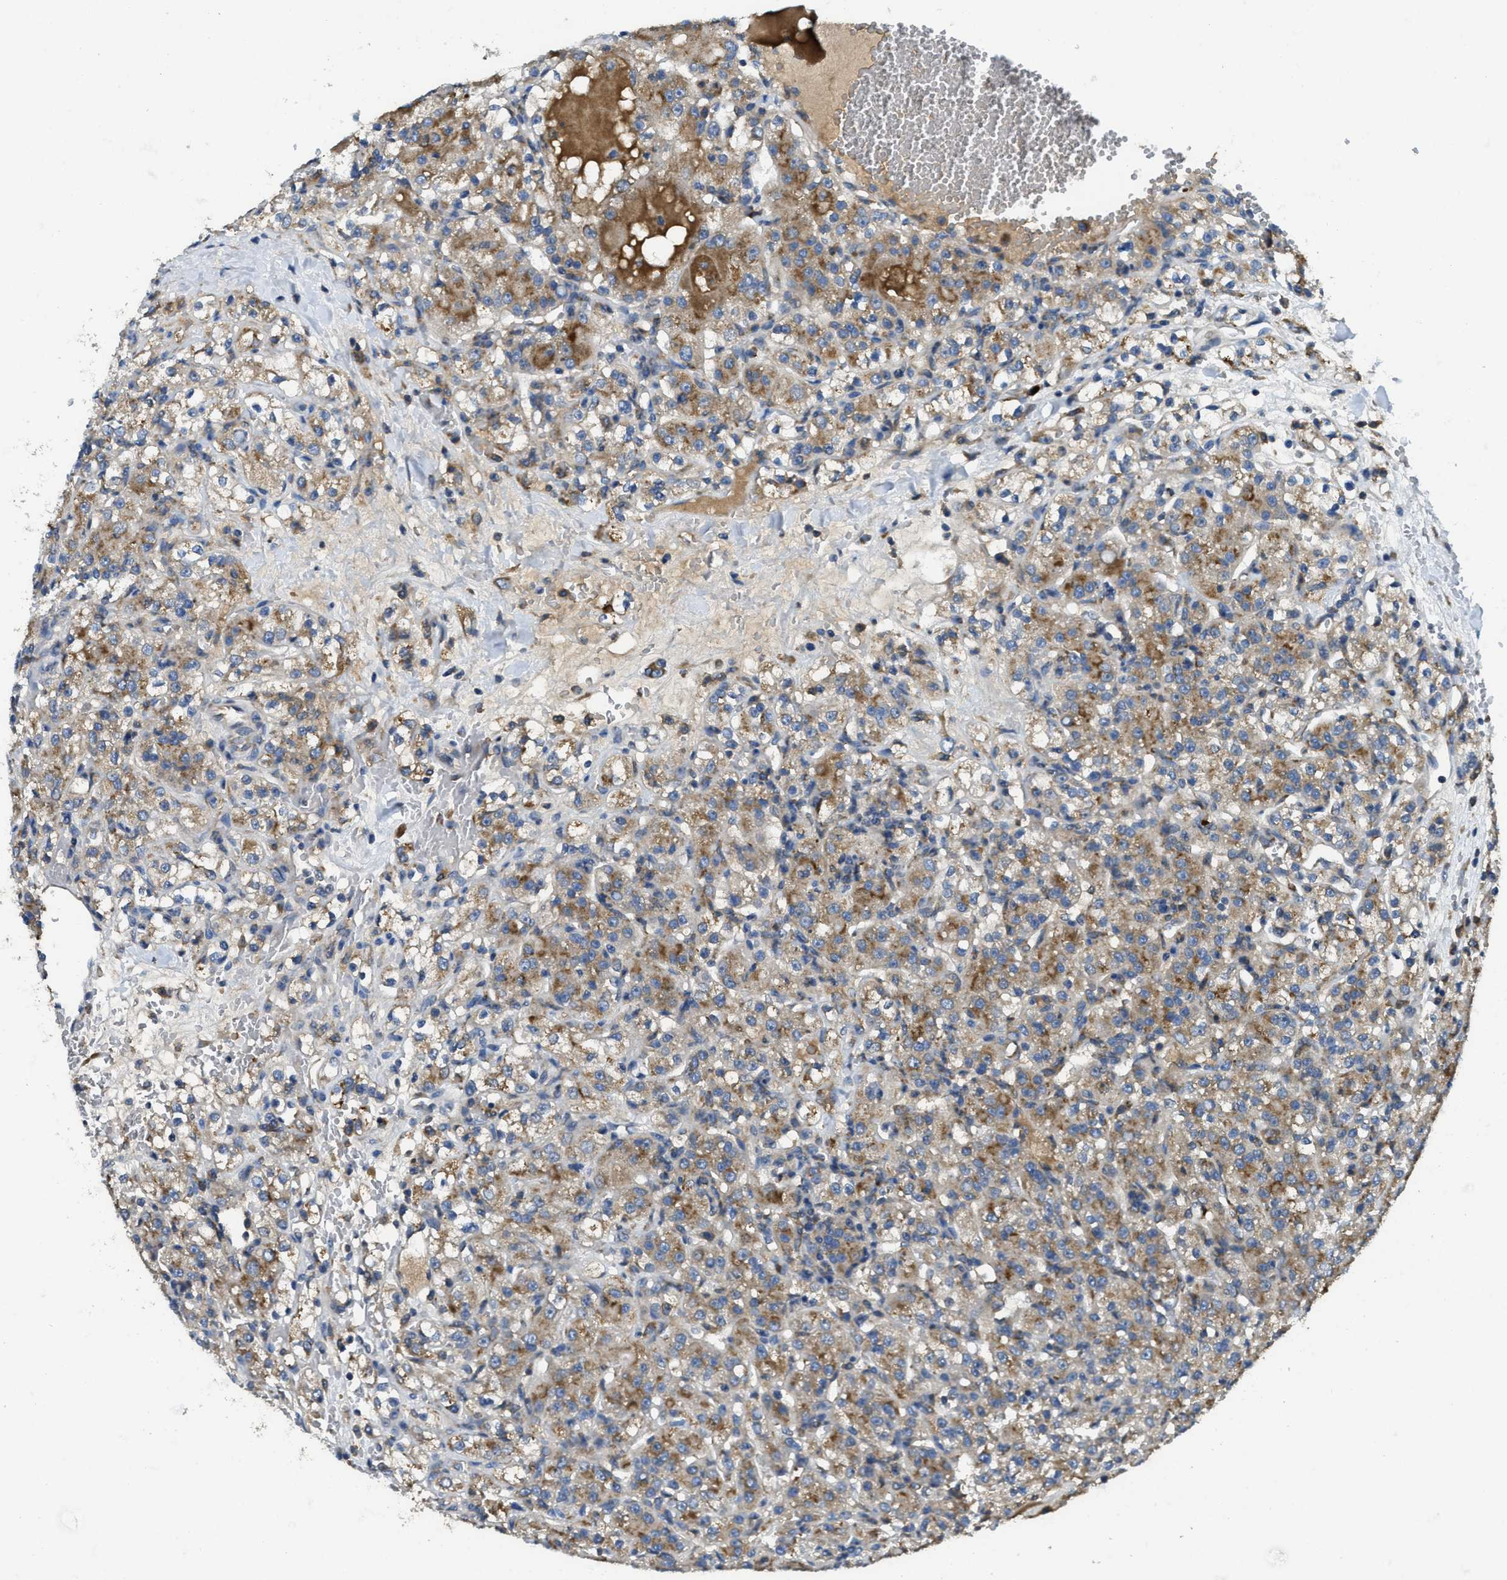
{"staining": {"intensity": "moderate", "quantity": "25%-75%", "location": "cytoplasmic/membranous"}, "tissue": "renal cancer", "cell_type": "Tumor cells", "image_type": "cancer", "snomed": [{"axis": "morphology", "description": "Normal tissue, NOS"}, {"axis": "morphology", "description": "Adenocarcinoma, NOS"}, {"axis": "topography", "description": "Kidney"}], "caption": "Renal adenocarcinoma stained with immunohistochemistry exhibits moderate cytoplasmic/membranous expression in about 25%-75% of tumor cells. The staining was performed using DAB (3,3'-diaminobenzidine) to visualize the protein expression in brown, while the nuclei were stained in blue with hematoxylin (Magnification: 20x).", "gene": "SSR1", "patient": {"sex": "male", "age": 61}}